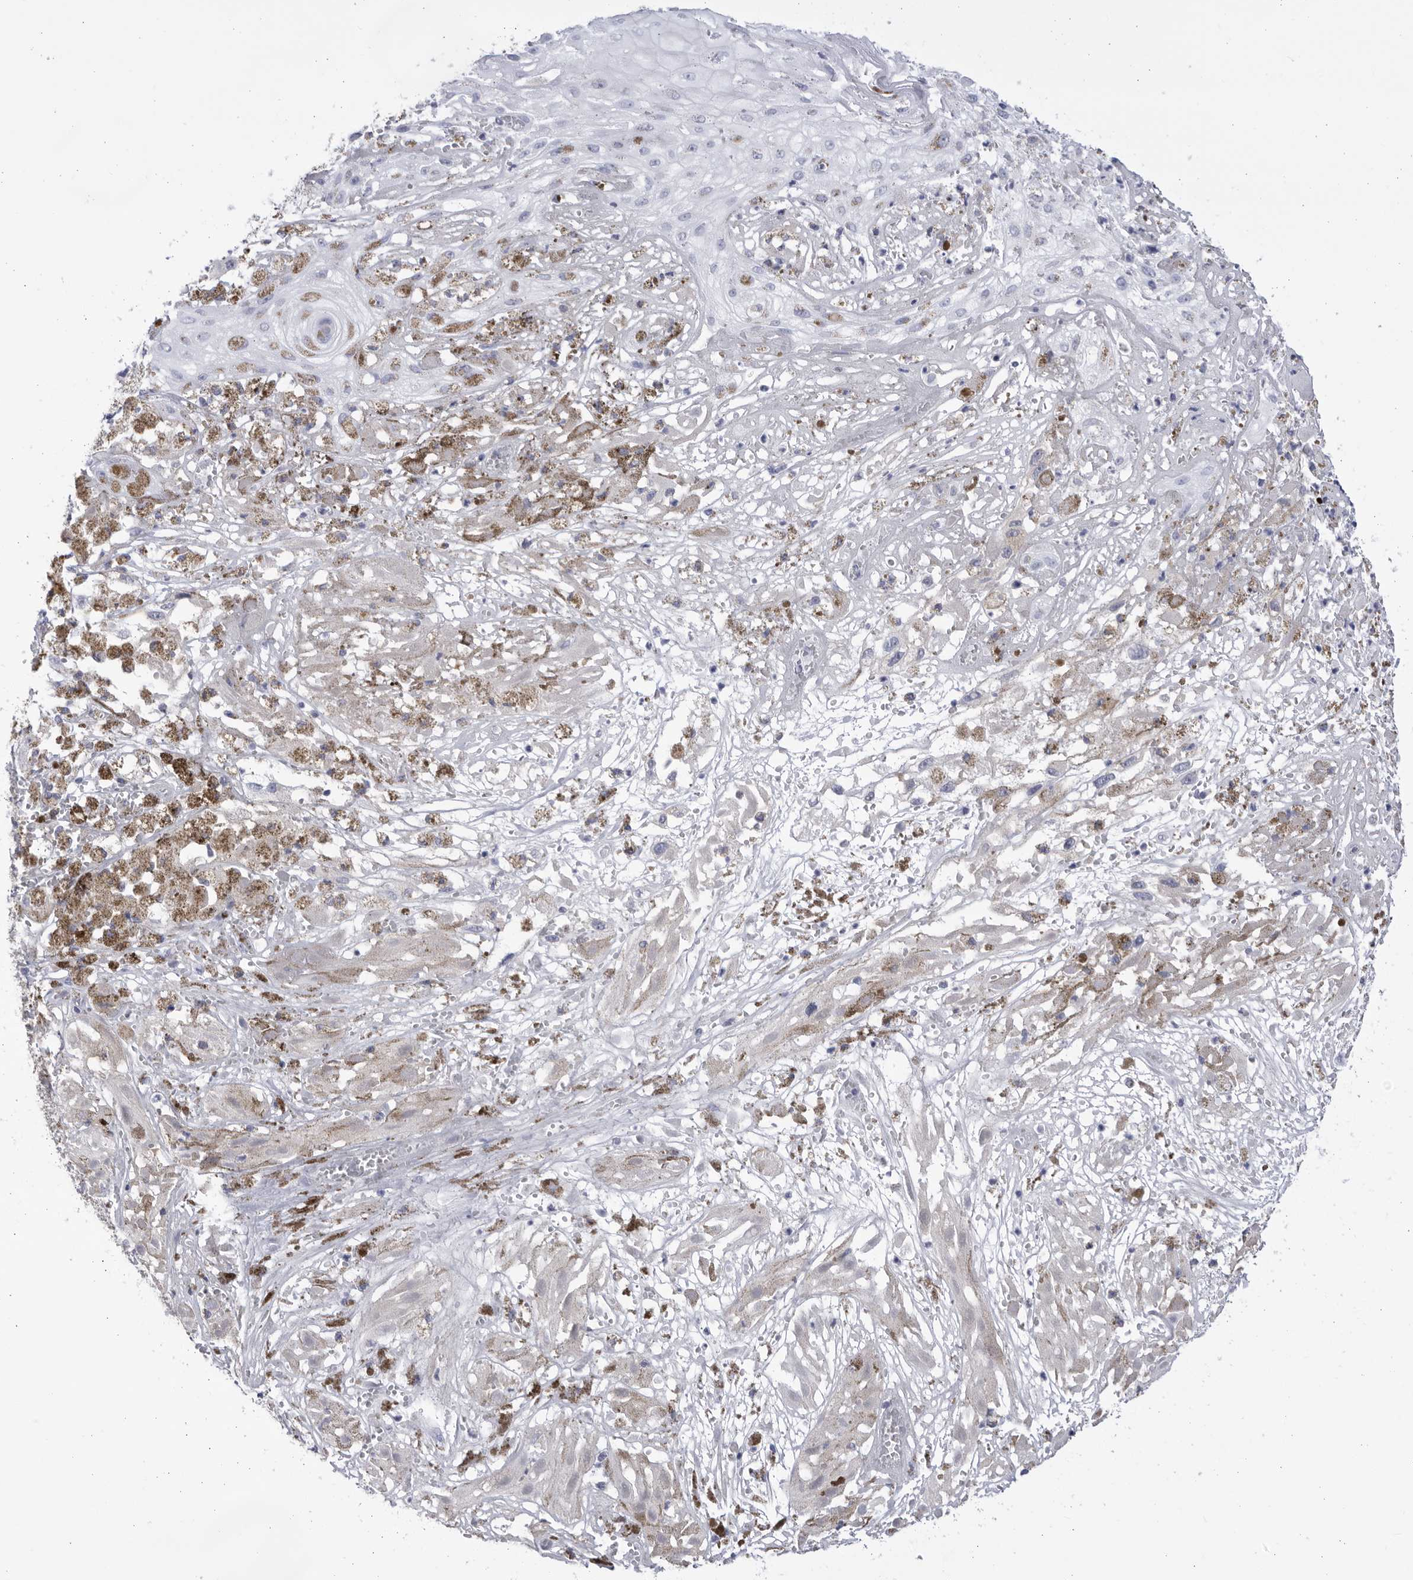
{"staining": {"intensity": "negative", "quantity": "none", "location": "none"}, "tissue": "melanoma", "cell_type": "Tumor cells", "image_type": "cancer", "snomed": [{"axis": "morphology", "description": "Malignant melanoma, NOS"}, {"axis": "topography", "description": "Skin"}], "caption": "Tumor cells show no significant protein expression in malignant melanoma.", "gene": "CCDC181", "patient": {"sex": "male", "age": 88}}